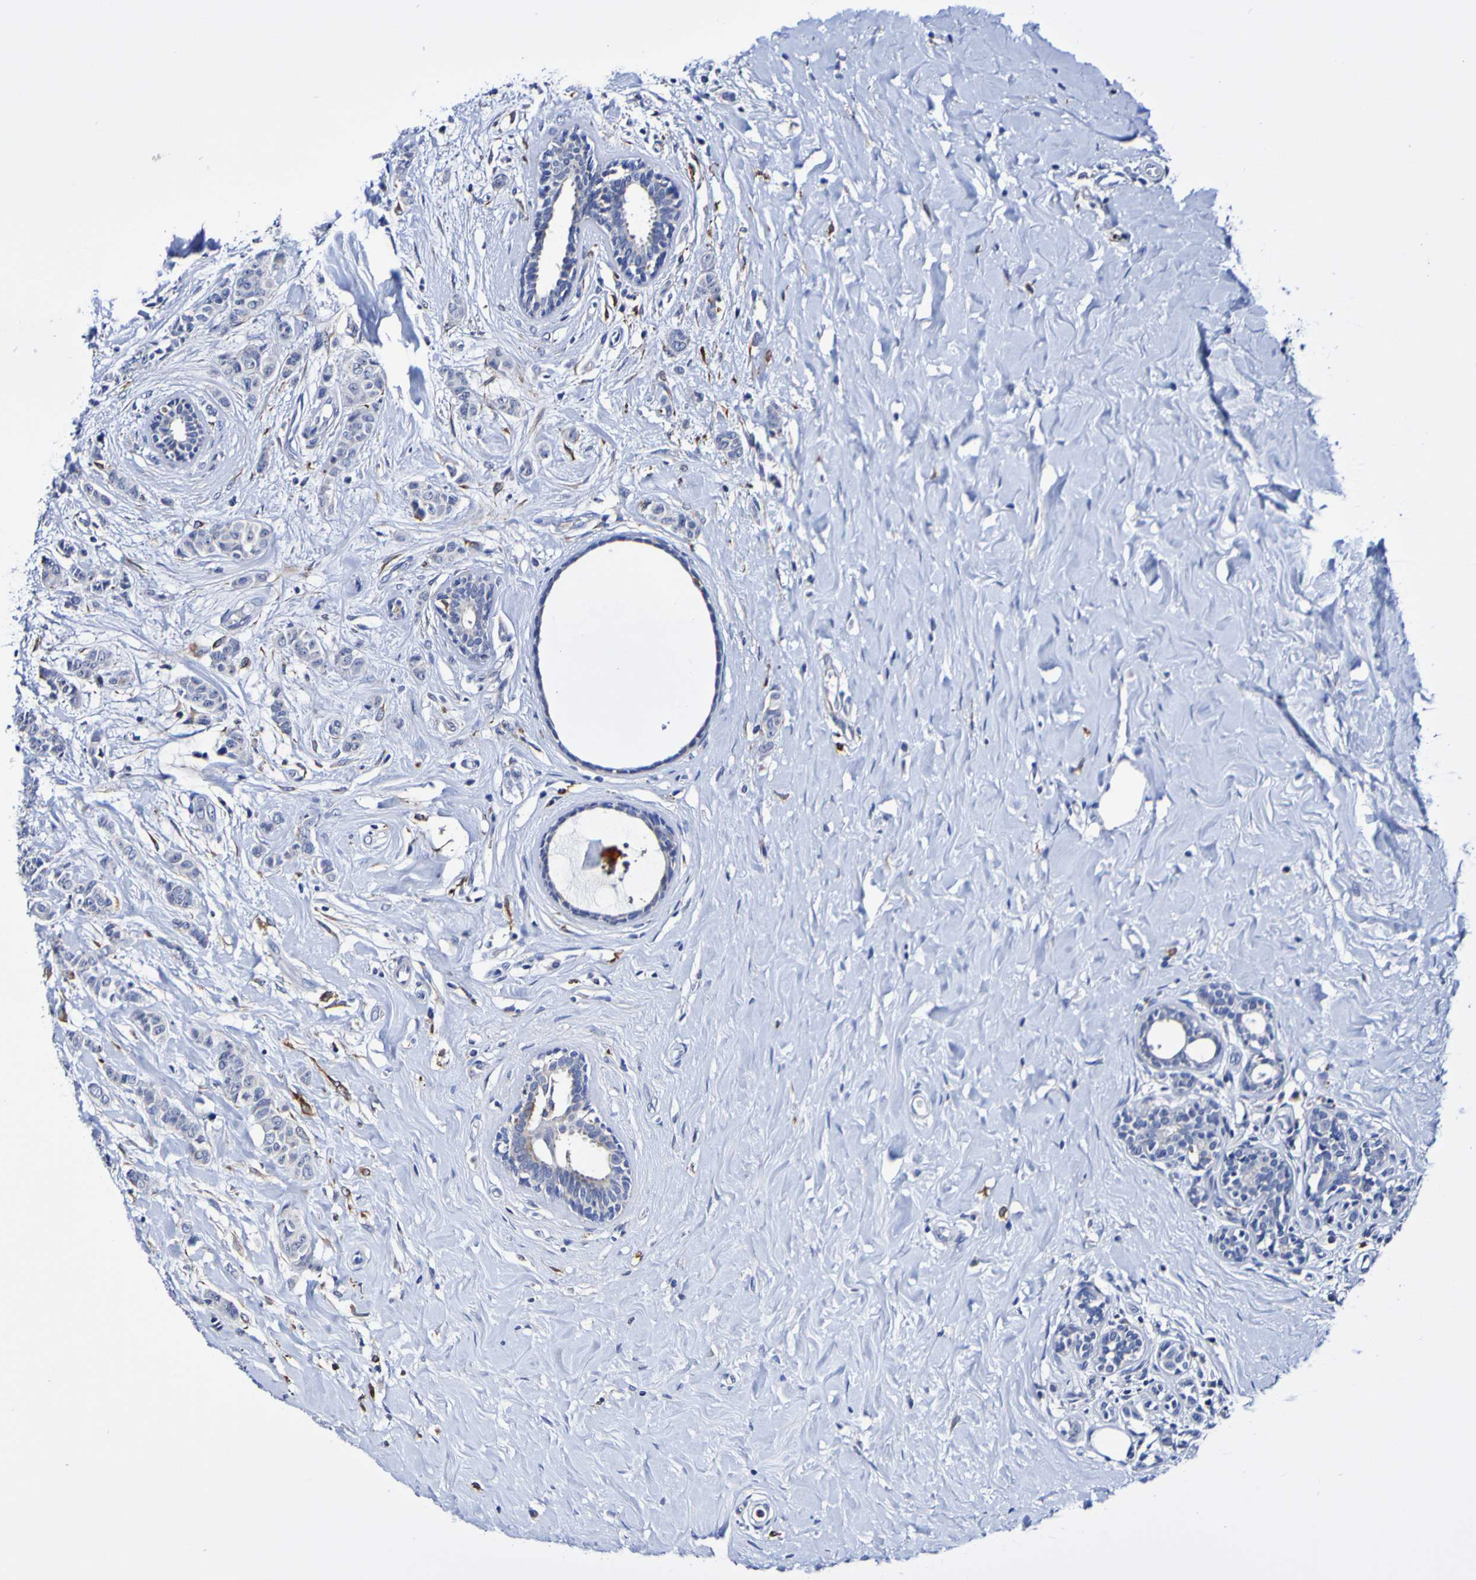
{"staining": {"intensity": "negative", "quantity": "none", "location": "none"}, "tissue": "breast cancer", "cell_type": "Tumor cells", "image_type": "cancer", "snomed": [{"axis": "morphology", "description": "Normal tissue, NOS"}, {"axis": "morphology", "description": "Duct carcinoma"}, {"axis": "topography", "description": "Breast"}], "caption": "Image shows no significant protein staining in tumor cells of breast intraductal carcinoma. (DAB (3,3'-diaminobenzidine) immunohistochemistry (IHC), high magnification).", "gene": "SEZ6", "patient": {"sex": "female", "age": 40}}